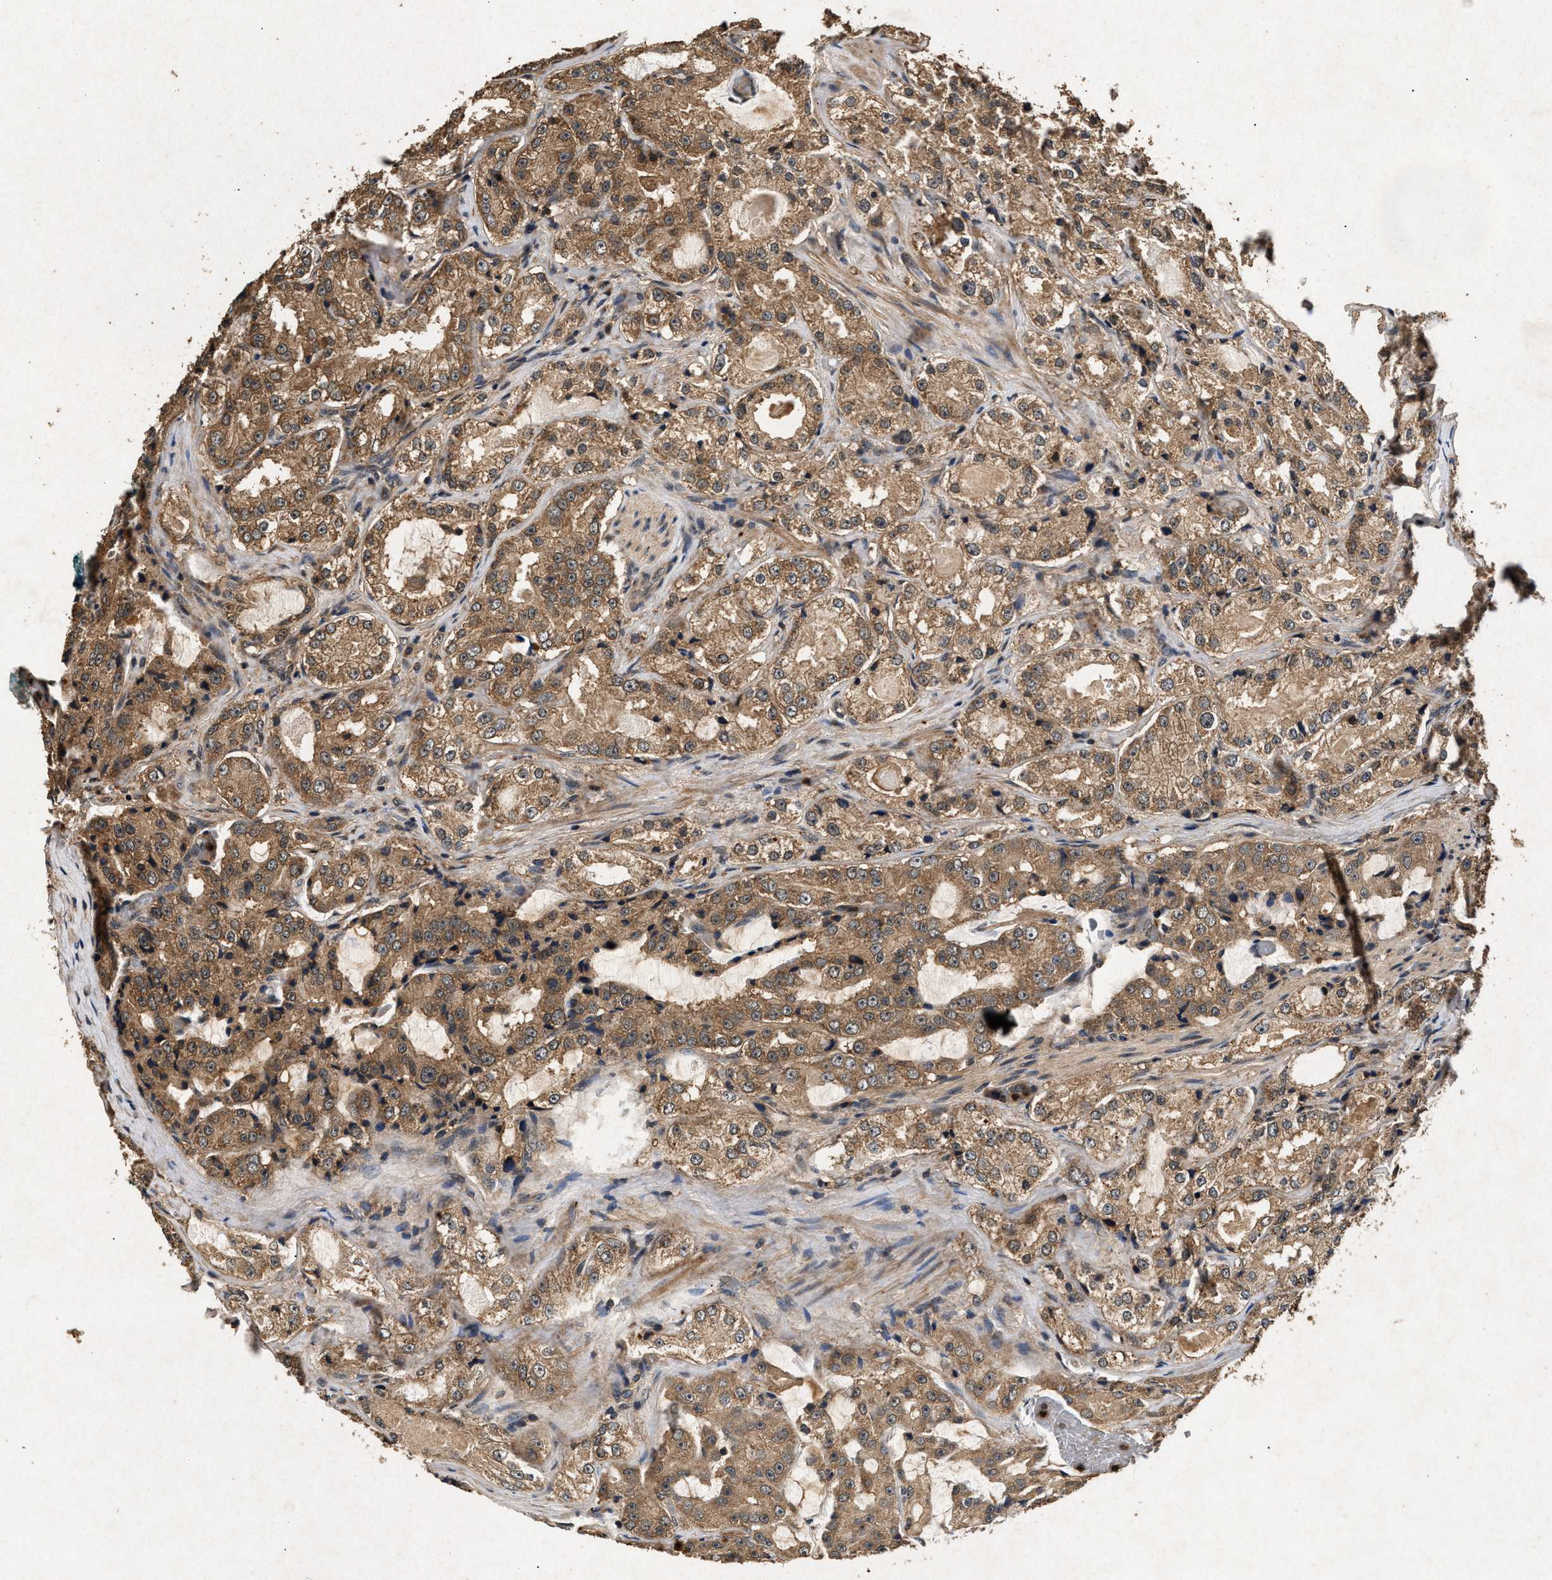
{"staining": {"intensity": "moderate", "quantity": ">75%", "location": "cytoplasmic/membranous"}, "tissue": "prostate cancer", "cell_type": "Tumor cells", "image_type": "cancer", "snomed": [{"axis": "morphology", "description": "Adenocarcinoma, High grade"}, {"axis": "topography", "description": "Prostate"}], "caption": "Tumor cells show moderate cytoplasmic/membranous staining in approximately >75% of cells in prostate cancer.", "gene": "PPP1CC", "patient": {"sex": "male", "age": 73}}